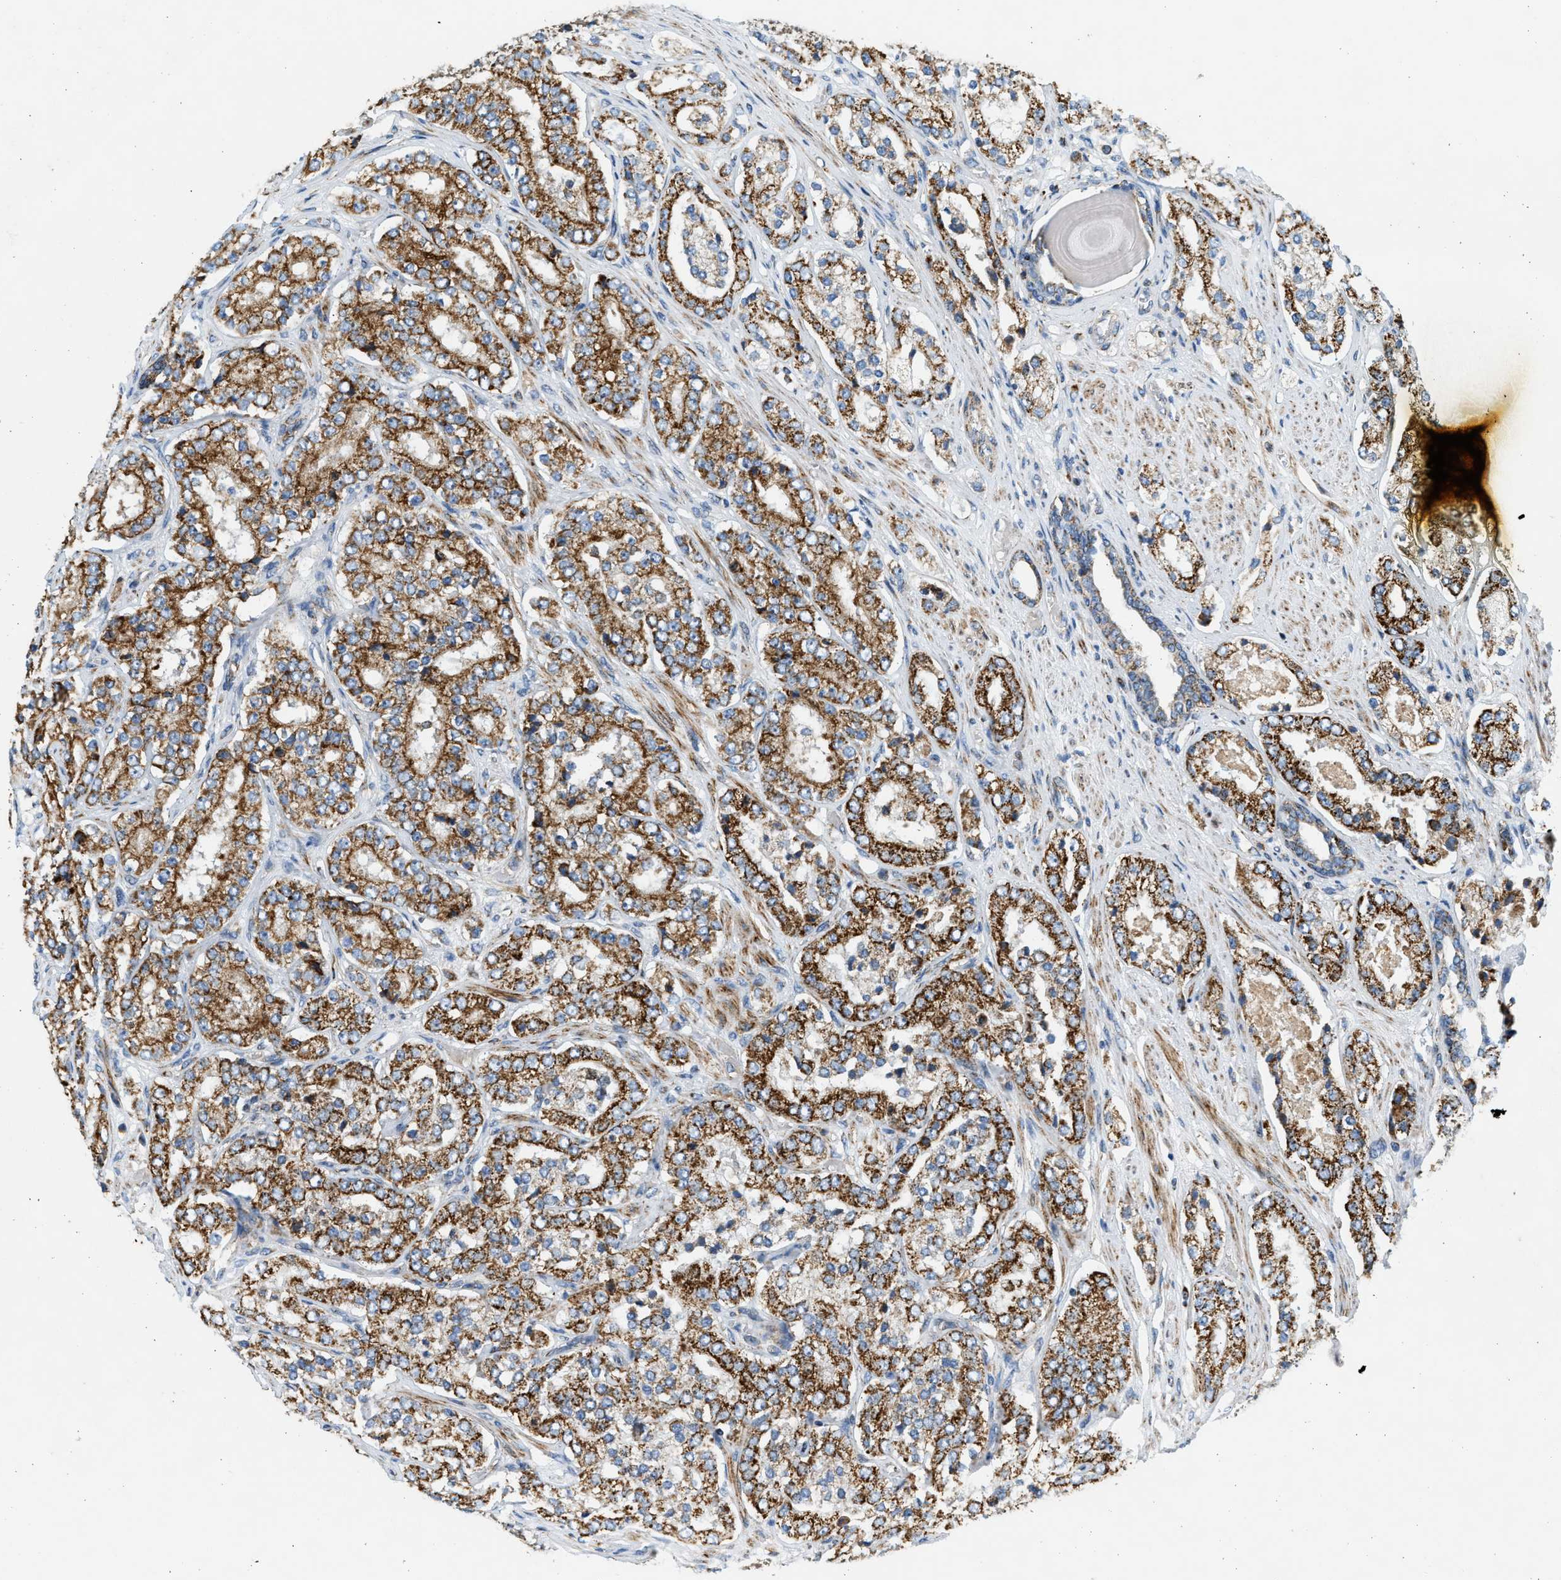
{"staining": {"intensity": "strong", "quantity": ">75%", "location": "cytoplasmic/membranous"}, "tissue": "prostate cancer", "cell_type": "Tumor cells", "image_type": "cancer", "snomed": [{"axis": "morphology", "description": "Adenocarcinoma, High grade"}, {"axis": "topography", "description": "Prostate"}], "caption": "Immunohistochemistry histopathology image of neoplastic tissue: human adenocarcinoma (high-grade) (prostate) stained using IHC shows high levels of strong protein expression localized specifically in the cytoplasmic/membranous of tumor cells, appearing as a cytoplasmic/membranous brown color.", "gene": "KCNMB3", "patient": {"sex": "male", "age": 65}}